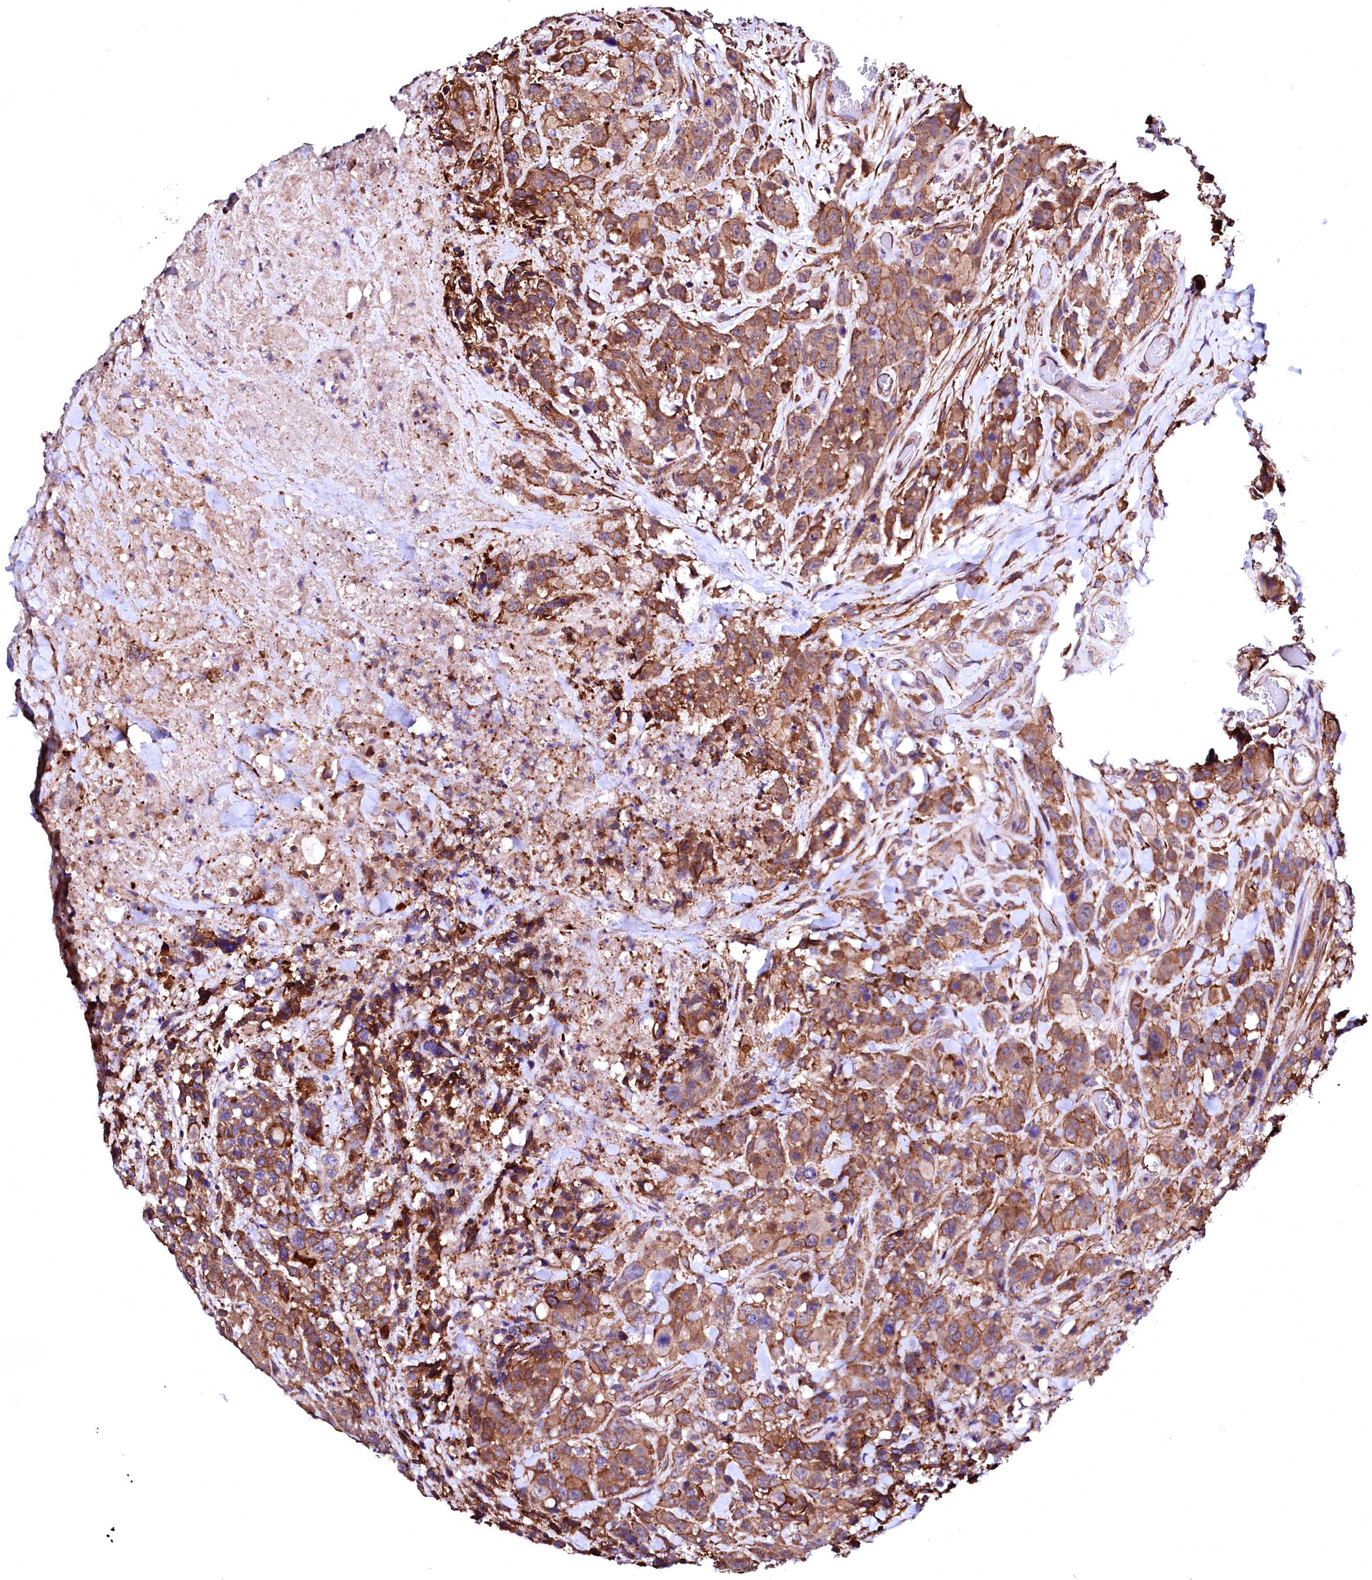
{"staining": {"intensity": "moderate", "quantity": ">75%", "location": "cytoplasmic/membranous"}, "tissue": "colorectal cancer", "cell_type": "Tumor cells", "image_type": "cancer", "snomed": [{"axis": "morphology", "description": "Adenocarcinoma, NOS"}, {"axis": "topography", "description": "Colon"}], "caption": "Protein analysis of adenocarcinoma (colorectal) tissue displays moderate cytoplasmic/membranous positivity in about >75% of tumor cells. Immunohistochemistry (ihc) stains the protein of interest in brown and the nuclei are stained blue.", "gene": "GPR176", "patient": {"sex": "male", "age": 62}}